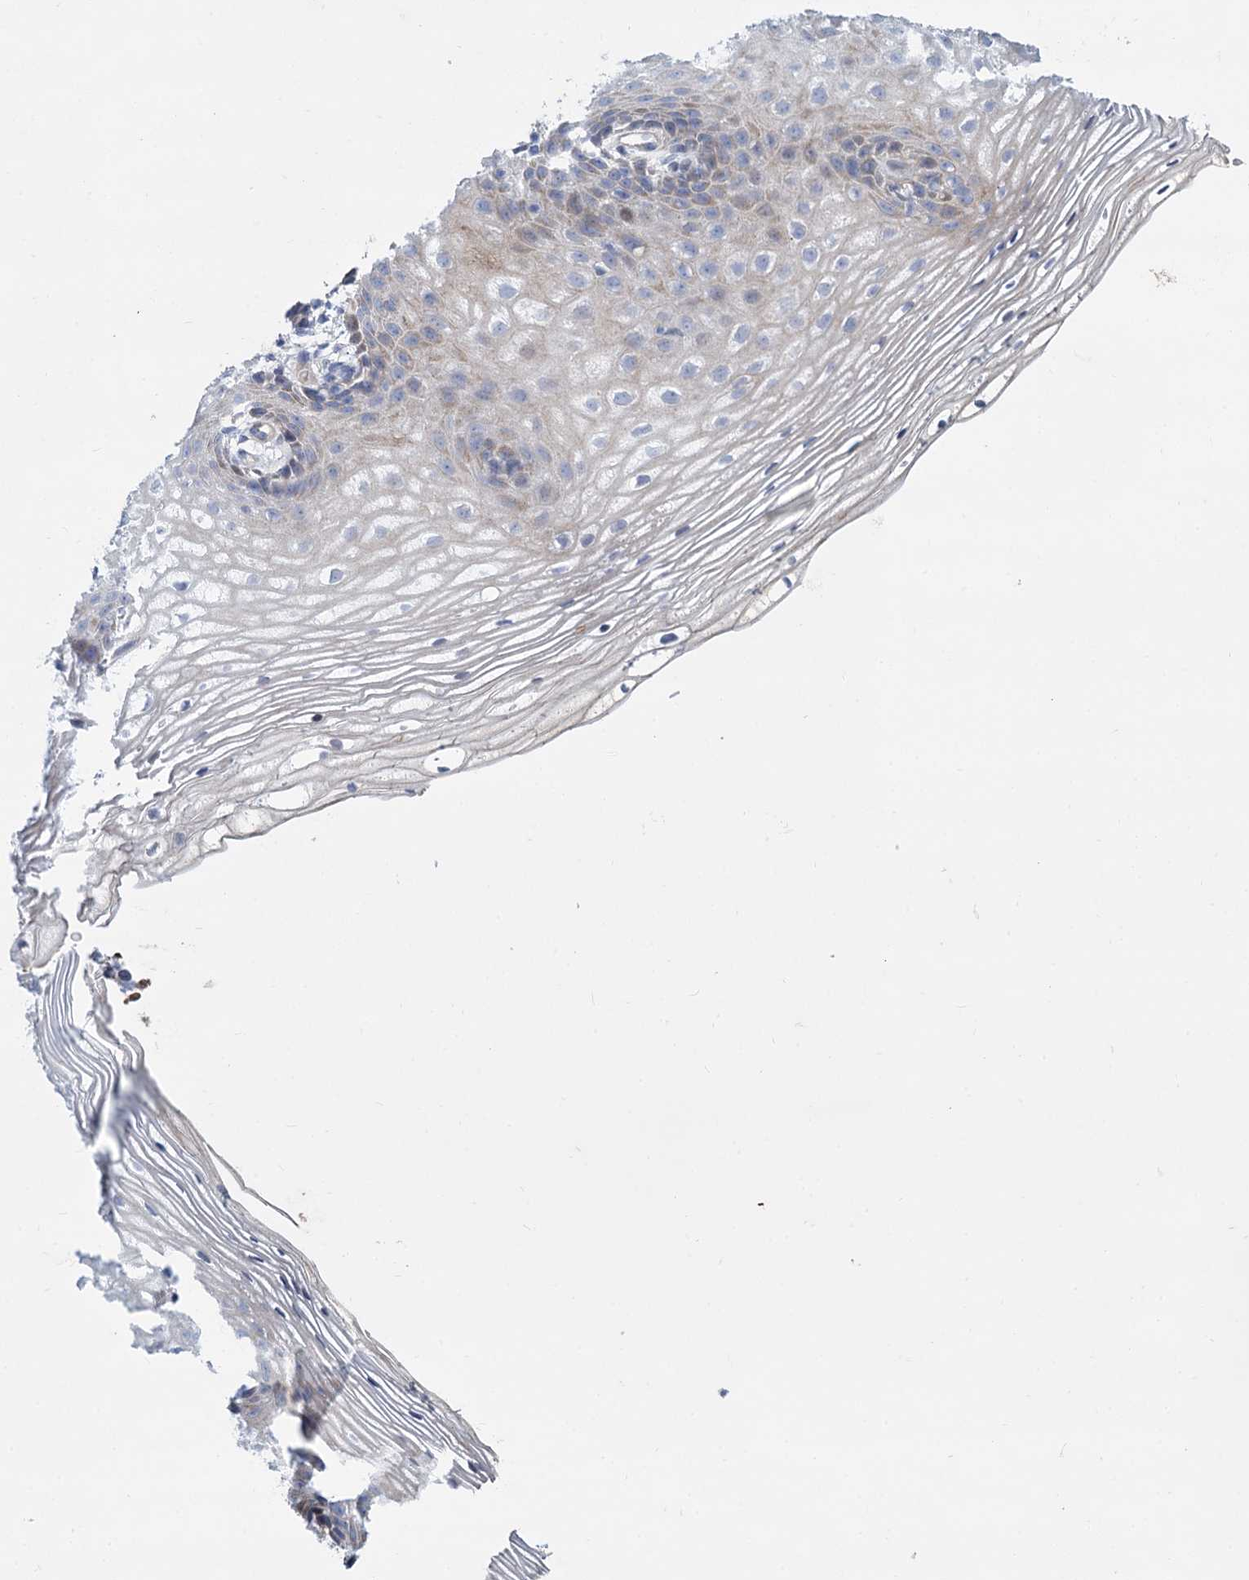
{"staining": {"intensity": "weak", "quantity": "<25%", "location": "cytoplasmic/membranous"}, "tissue": "vagina", "cell_type": "Squamous epithelial cells", "image_type": "normal", "snomed": [{"axis": "morphology", "description": "Normal tissue, NOS"}, {"axis": "topography", "description": "Vagina"}], "caption": "A photomicrograph of human vagina is negative for staining in squamous epithelial cells.", "gene": "TRIM77", "patient": {"sex": "female", "age": 60}}